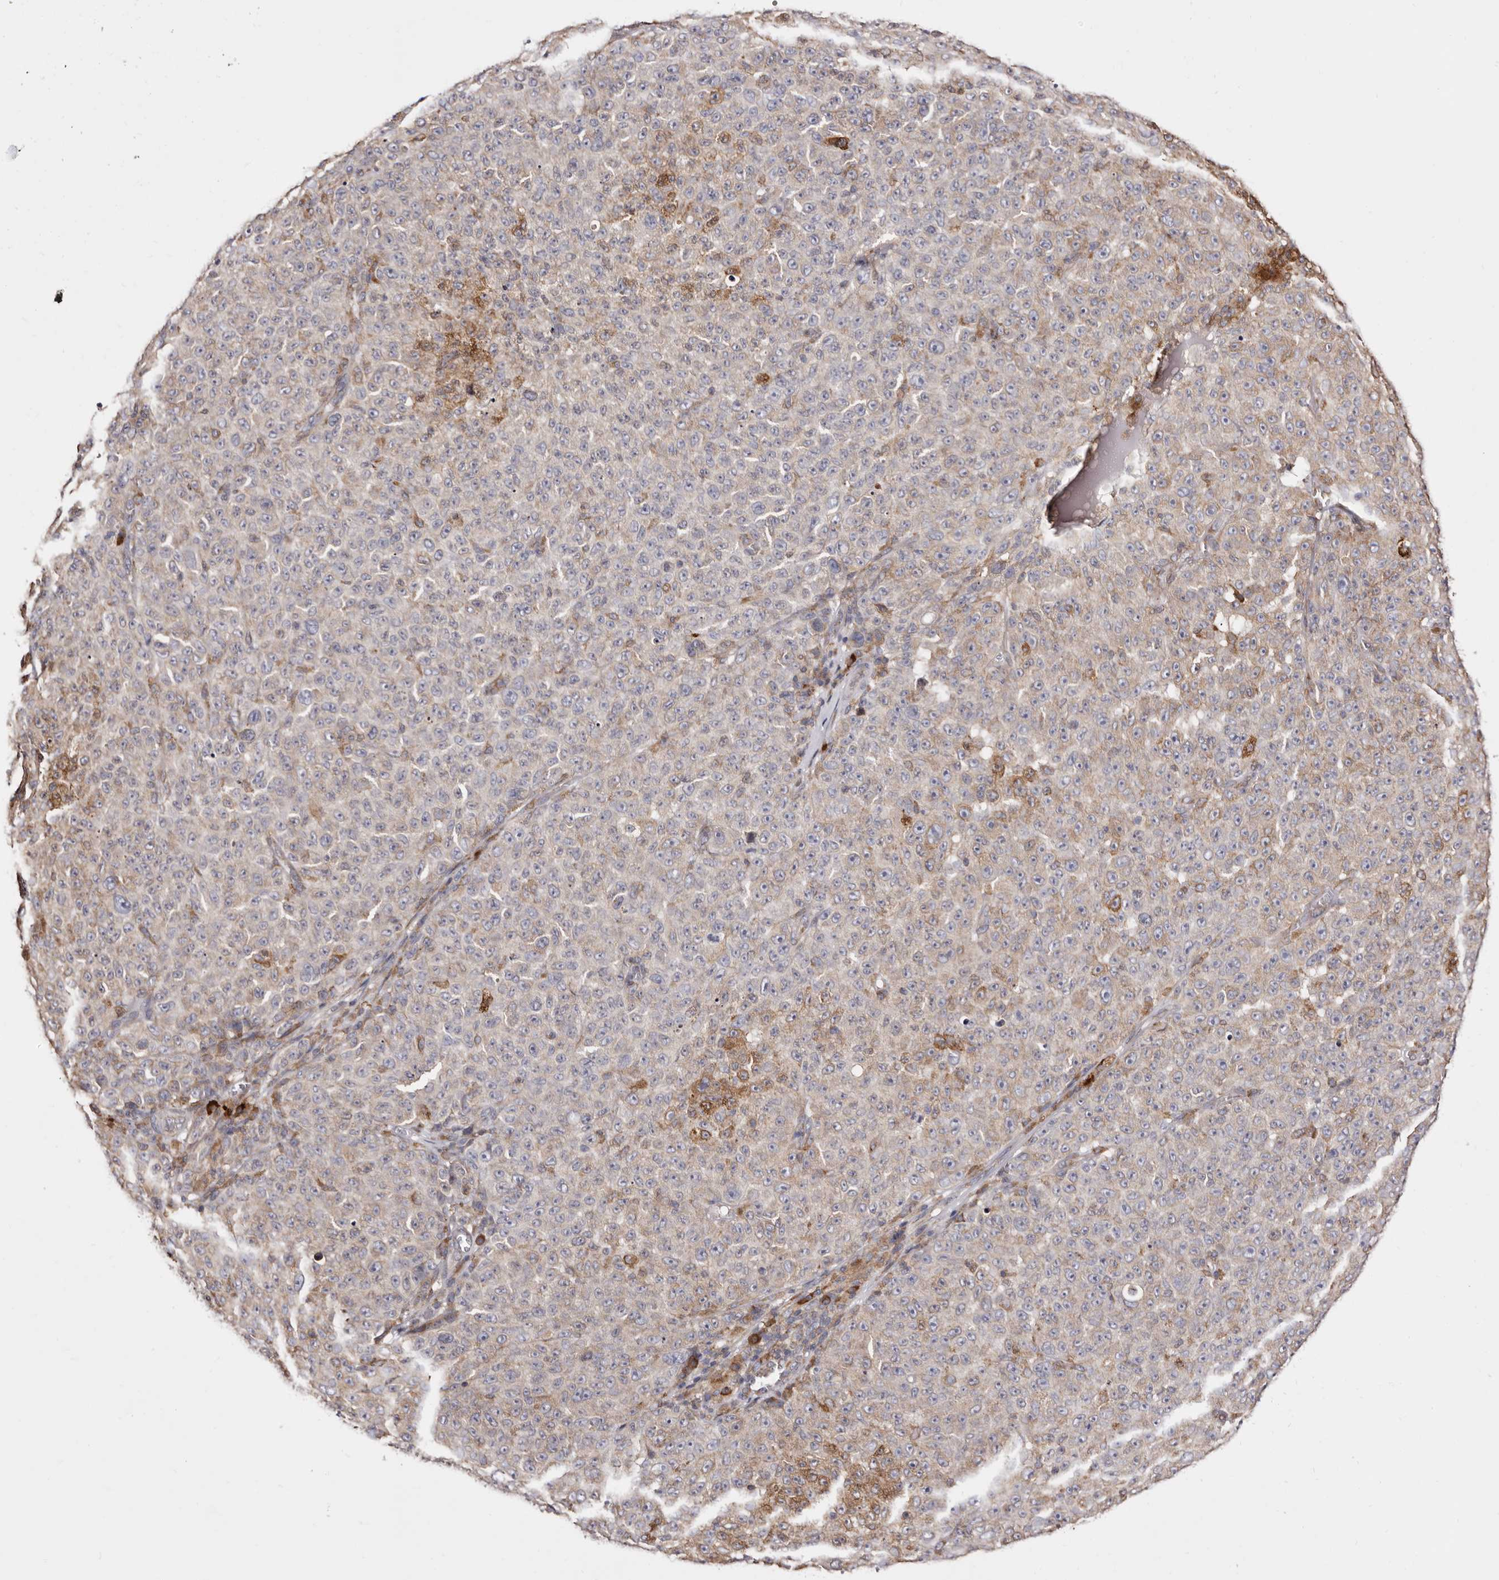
{"staining": {"intensity": "moderate", "quantity": "<25%", "location": "cytoplasmic/membranous"}, "tissue": "melanoma", "cell_type": "Tumor cells", "image_type": "cancer", "snomed": [{"axis": "morphology", "description": "Malignant melanoma, NOS"}, {"axis": "topography", "description": "Skin"}], "caption": "Human malignant melanoma stained for a protein (brown) displays moderate cytoplasmic/membranous positive positivity in approximately <25% of tumor cells.", "gene": "ACBD6", "patient": {"sex": "female", "age": 82}}